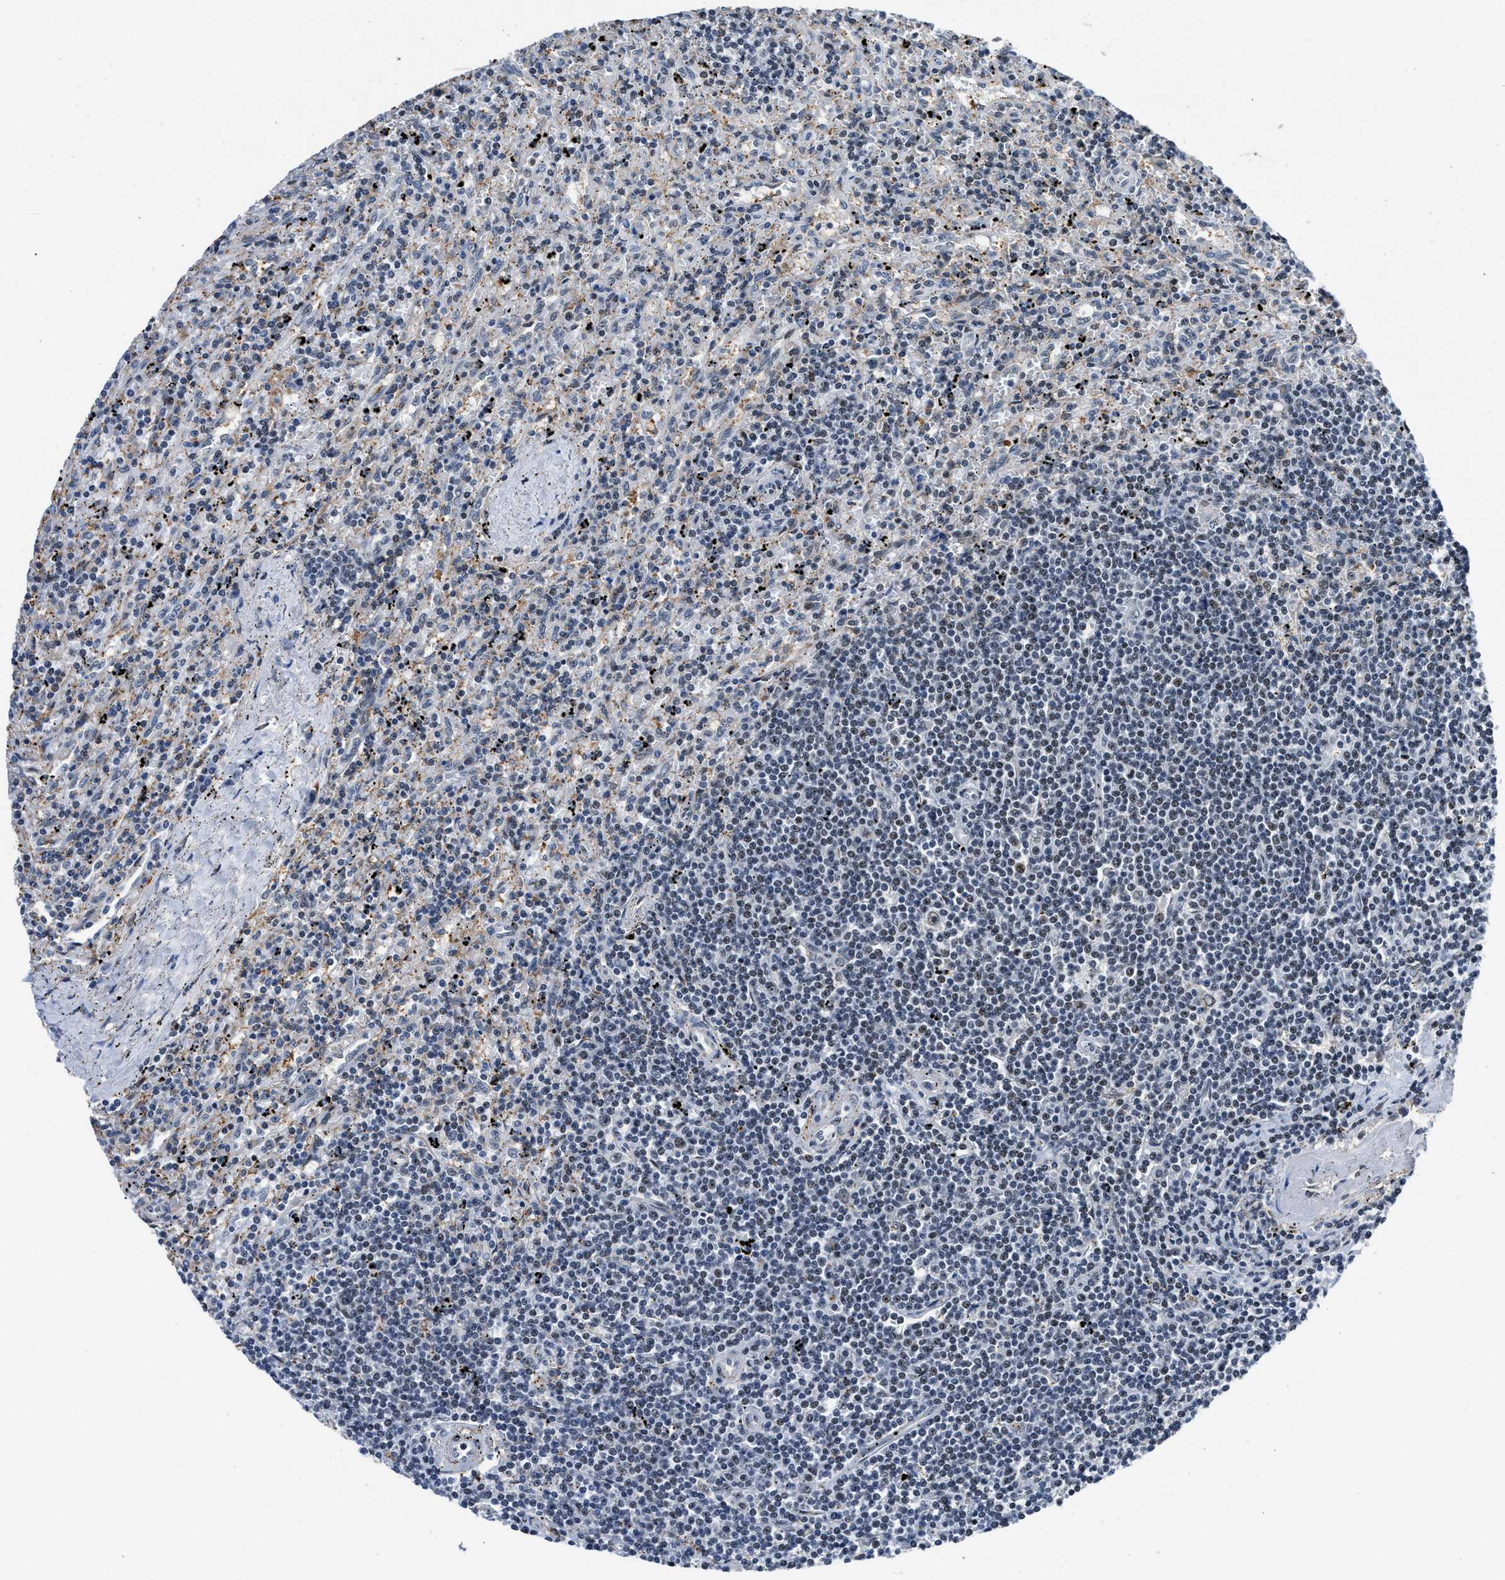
{"staining": {"intensity": "moderate", "quantity": "<25%", "location": "nuclear"}, "tissue": "lymphoma", "cell_type": "Tumor cells", "image_type": "cancer", "snomed": [{"axis": "morphology", "description": "Malignant lymphoma, non-Hodgkin's type, Low grade"}, {"axis": "topography", "description": "Spleen"}], "caption": "Immunohistochemistry of human low-grade malignant lymphoma, non-Hodgkin's type shows low levels of moderate nuclear positivity in about <25% of tumor cells.", "gene": "HNRNPH2", "patient": {"sex": "male", "age": 76}}